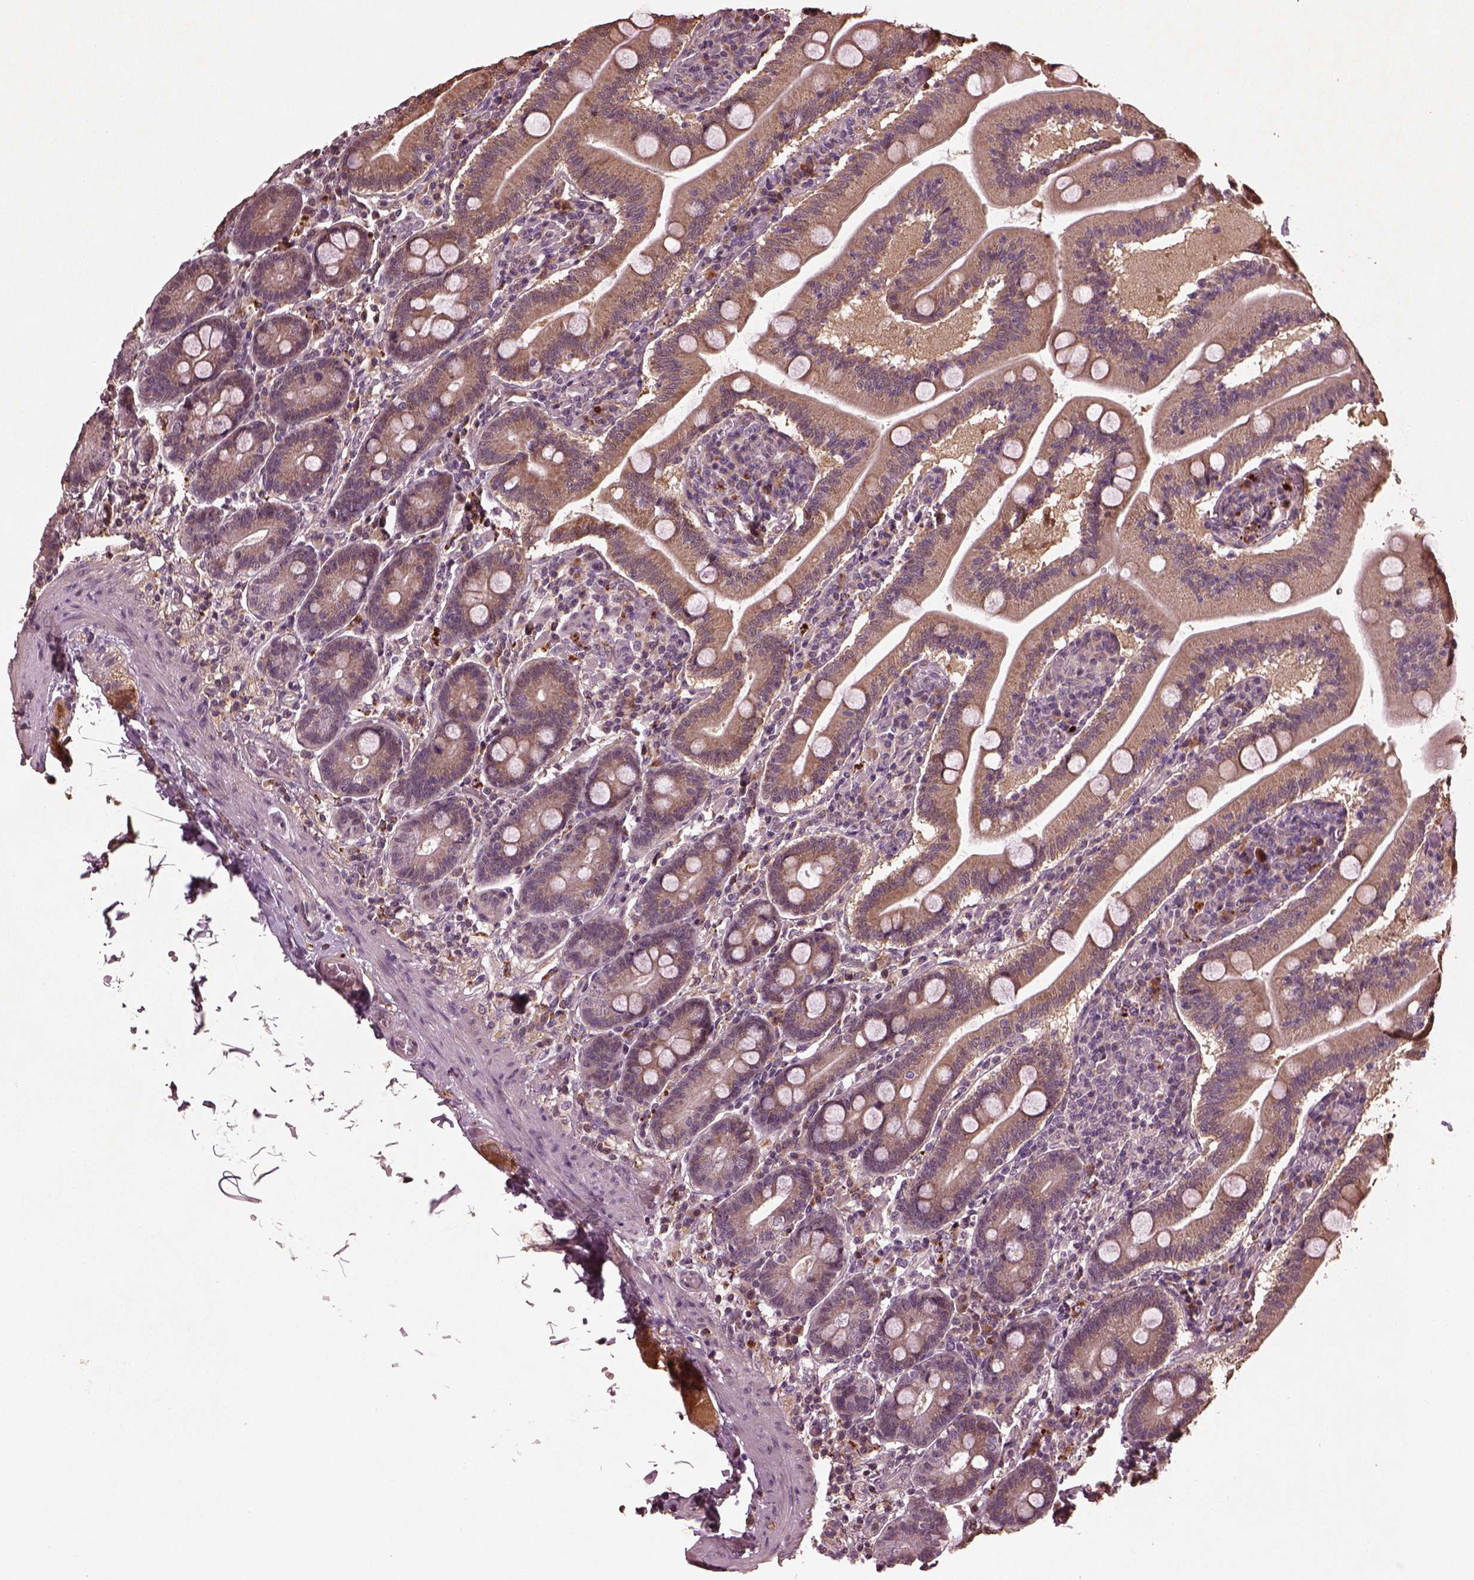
{"staining": {"intensity": "moderate", "quantity": ">75%", "location": "cytoplasmic/membranous"}, "tissue": "small intestine", "cell_type": "Glandular cells", "image_type": "normal", "snomed": [{"axis": "morphology", "description": "Normal tissue, NOS"}, {"axis": "topography", "description": "Small intestine"}], "caption": "An immunohistochemistry micrograph of benign tissue is shown. Protein staining in brown shows moderate cytoplasmic/membranous positivity in small intestine within glandular cells.", "gene": "RUFY3", "patient": {"sex": "male", "age": 37}}